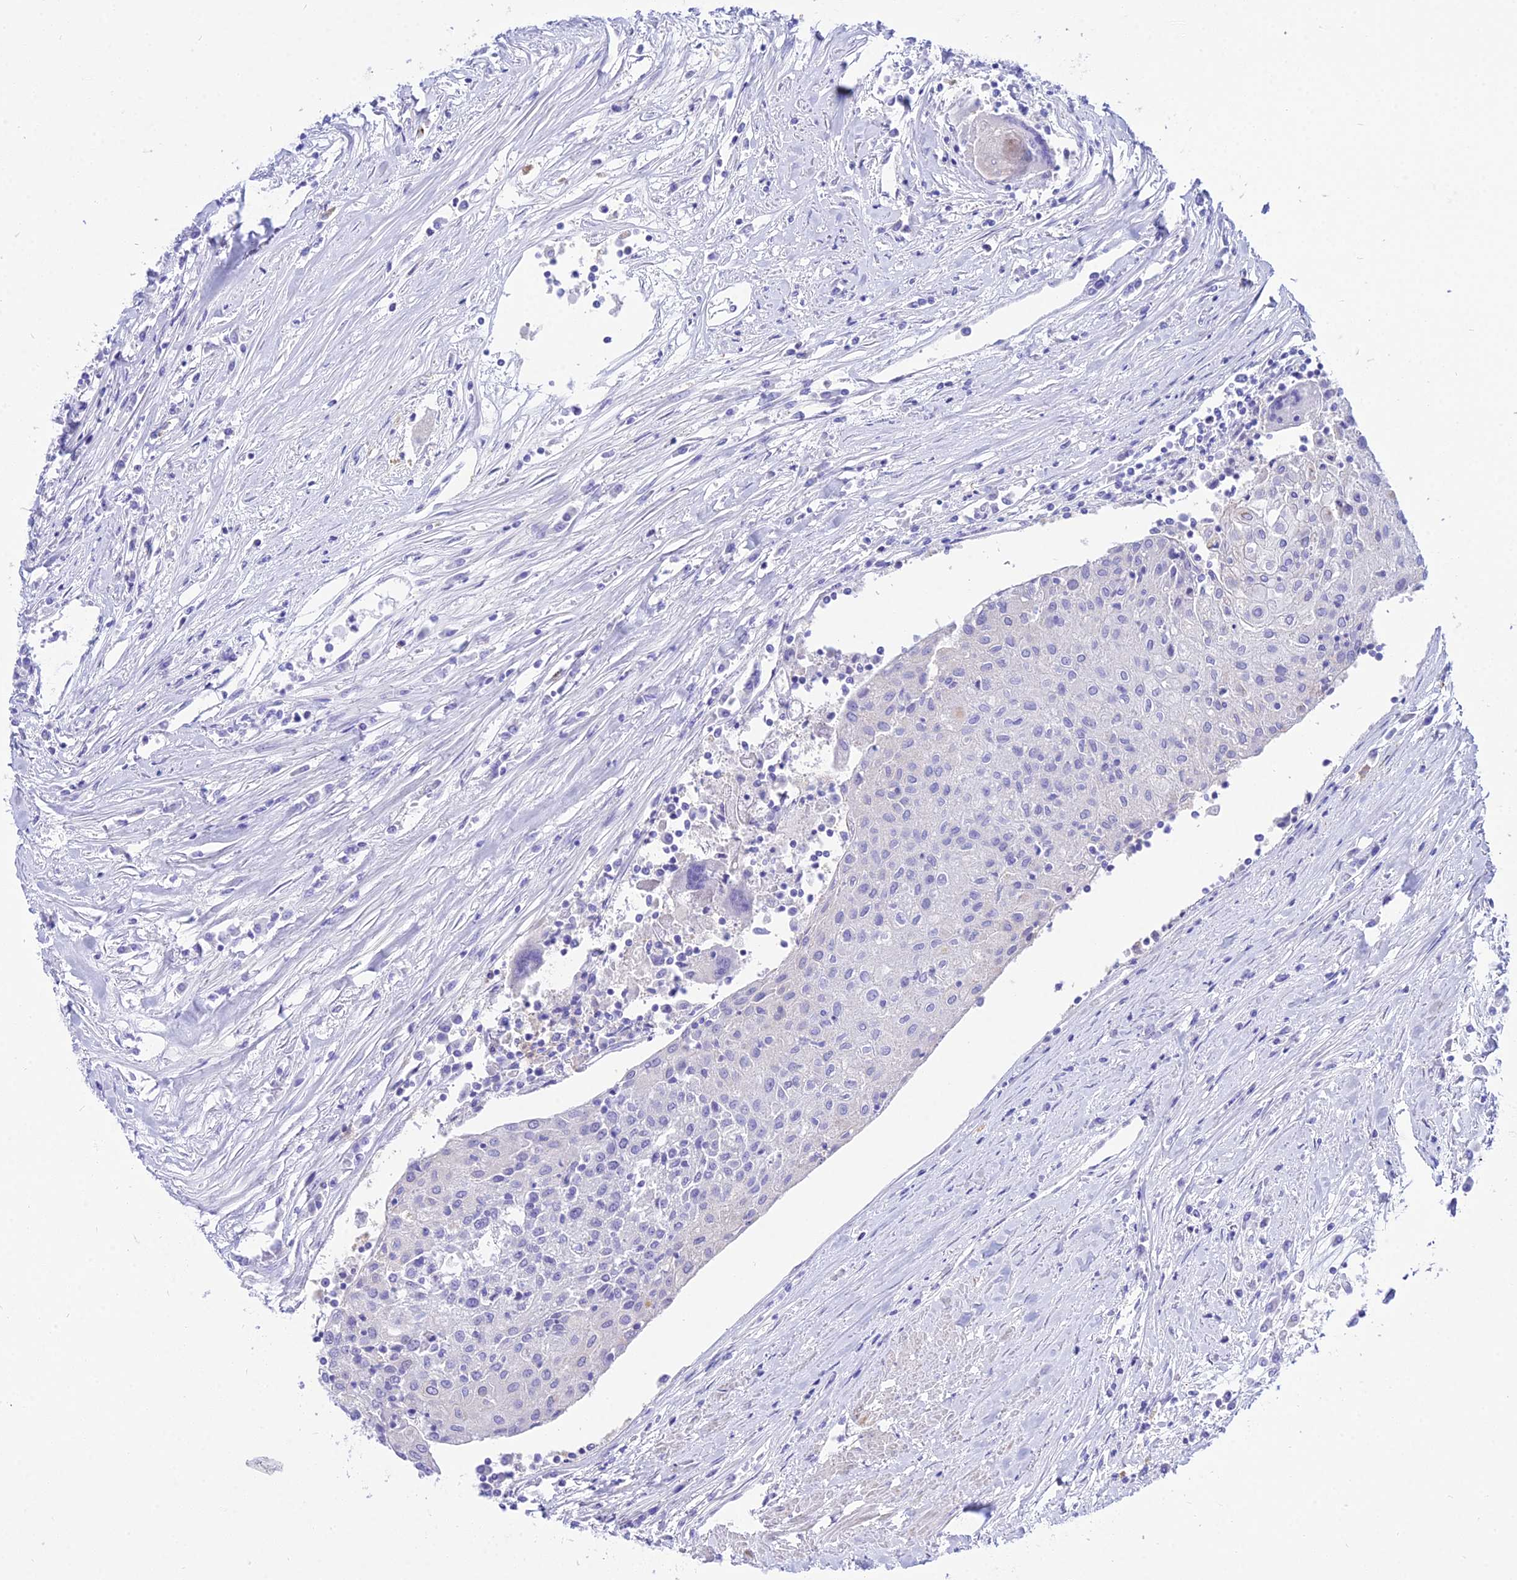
{"staining": {"intensity": "negative", "quantity": "none", "location": "none"}, "tissue": "urothelial cancer", "cell_type": "Tumor cells", "image_type": "cancer", "snomed": [{"axis": "morphology", "description": "Urothelial carcinoma, High grade"}, {"axis": "topography", "description": "Urinary bladder"}], "caption": "Immunohistochemical staining of human high-grade urothelial carcinoma displays no significant staining in tumor cells.", "gene": "DEFB107A", "patient": {"sex": "female", "age": 85}}